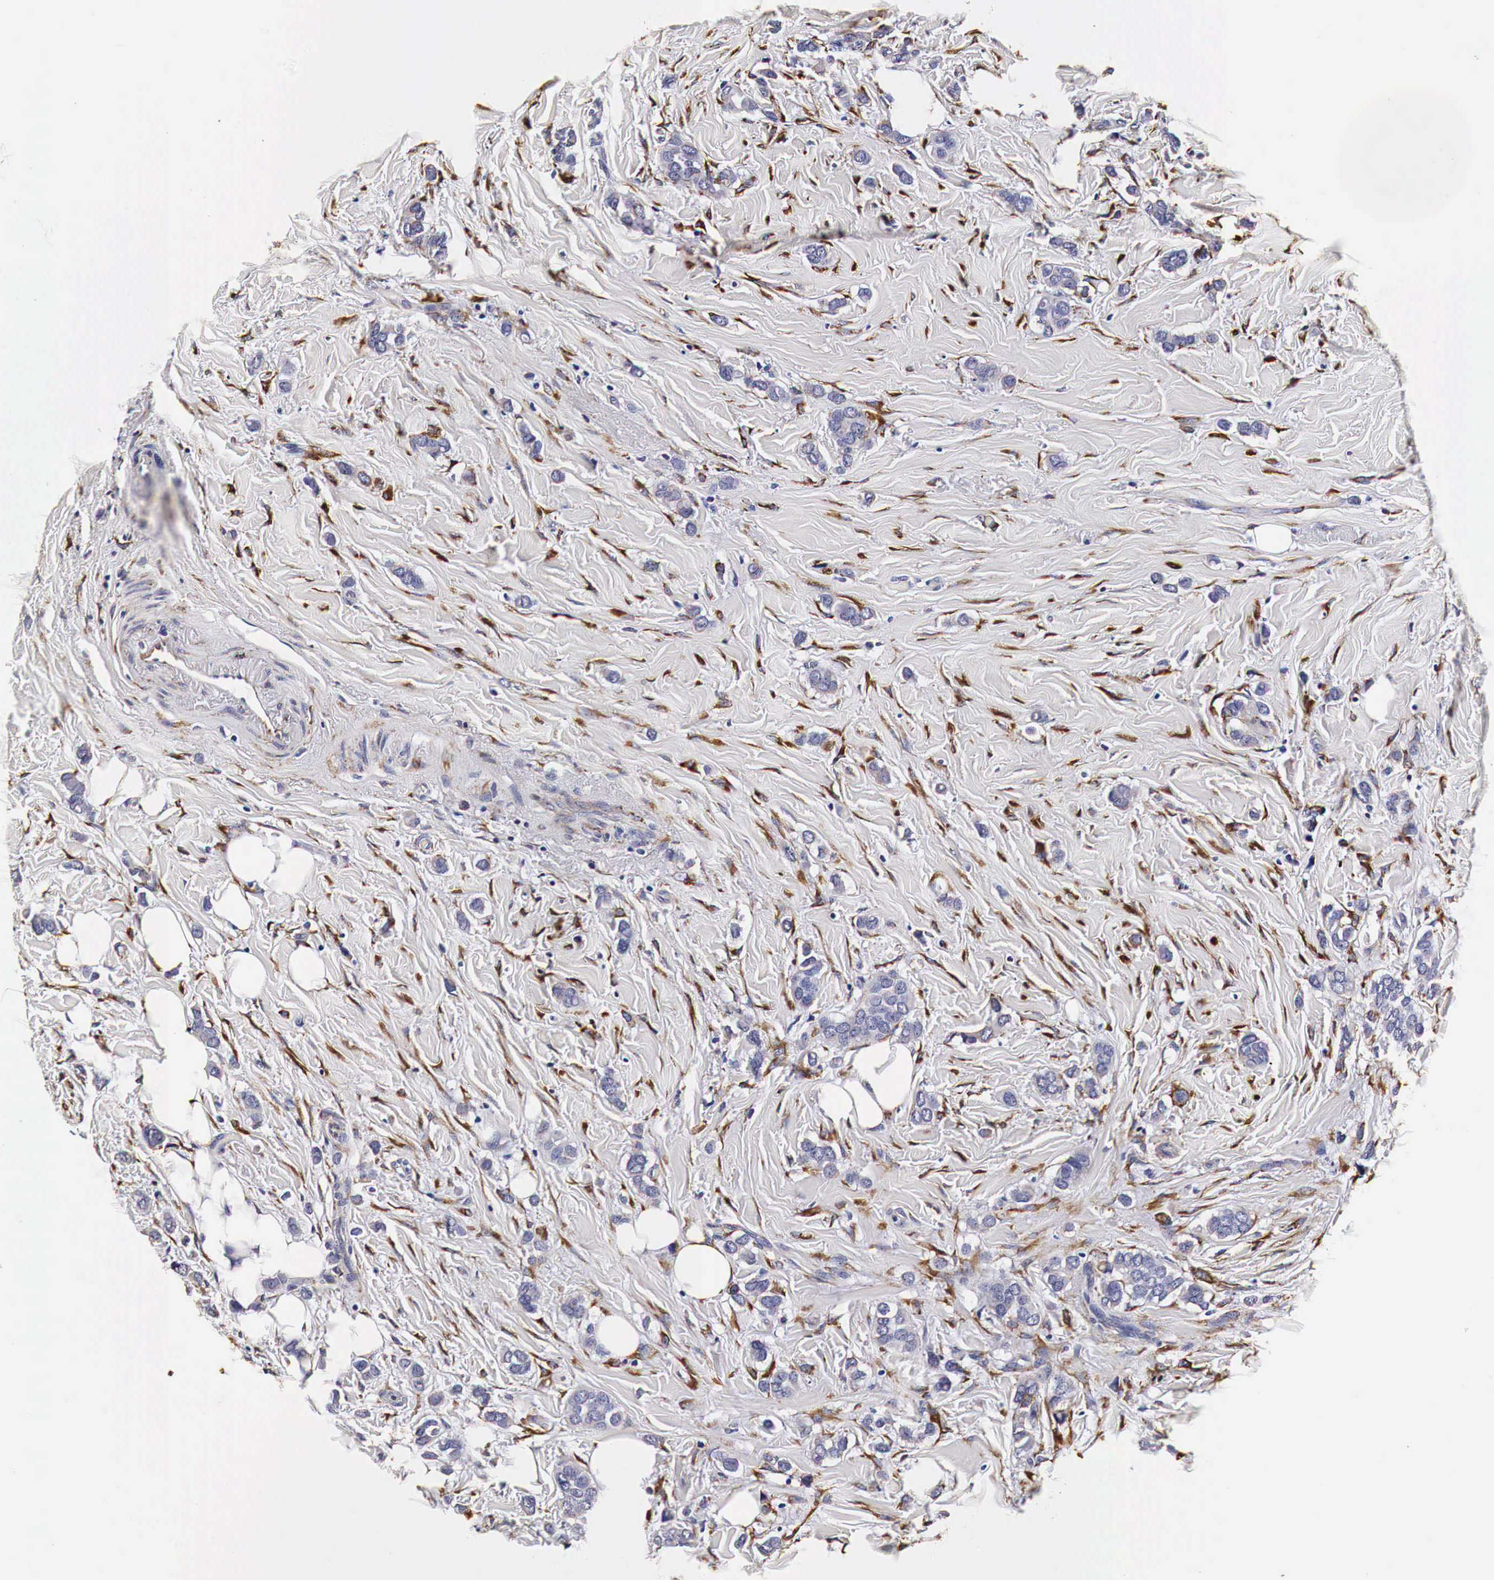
{"staining": {"intensity": "weak", "quantity": "<25%", "location": "cytoplasmic/membranous"}, "tissue": "breast cancer", "cell_type": "Tumor cells", "image_type": "cancer", "snomed": [{"axis": "morphology", "description": "Duct carcinoma"}, {"axis": "topography", "description": "Breast"}], "caption": "Tumor cells show no significant staining in intraductal carcinoma (breast). Brightfield microscopy of immunohistochemistry stained with DAB (brown) and hematoxylin (blue), captured at high magnification.", "gene": "CKAP4", "patient": {"sex": "female", "age": 72}}